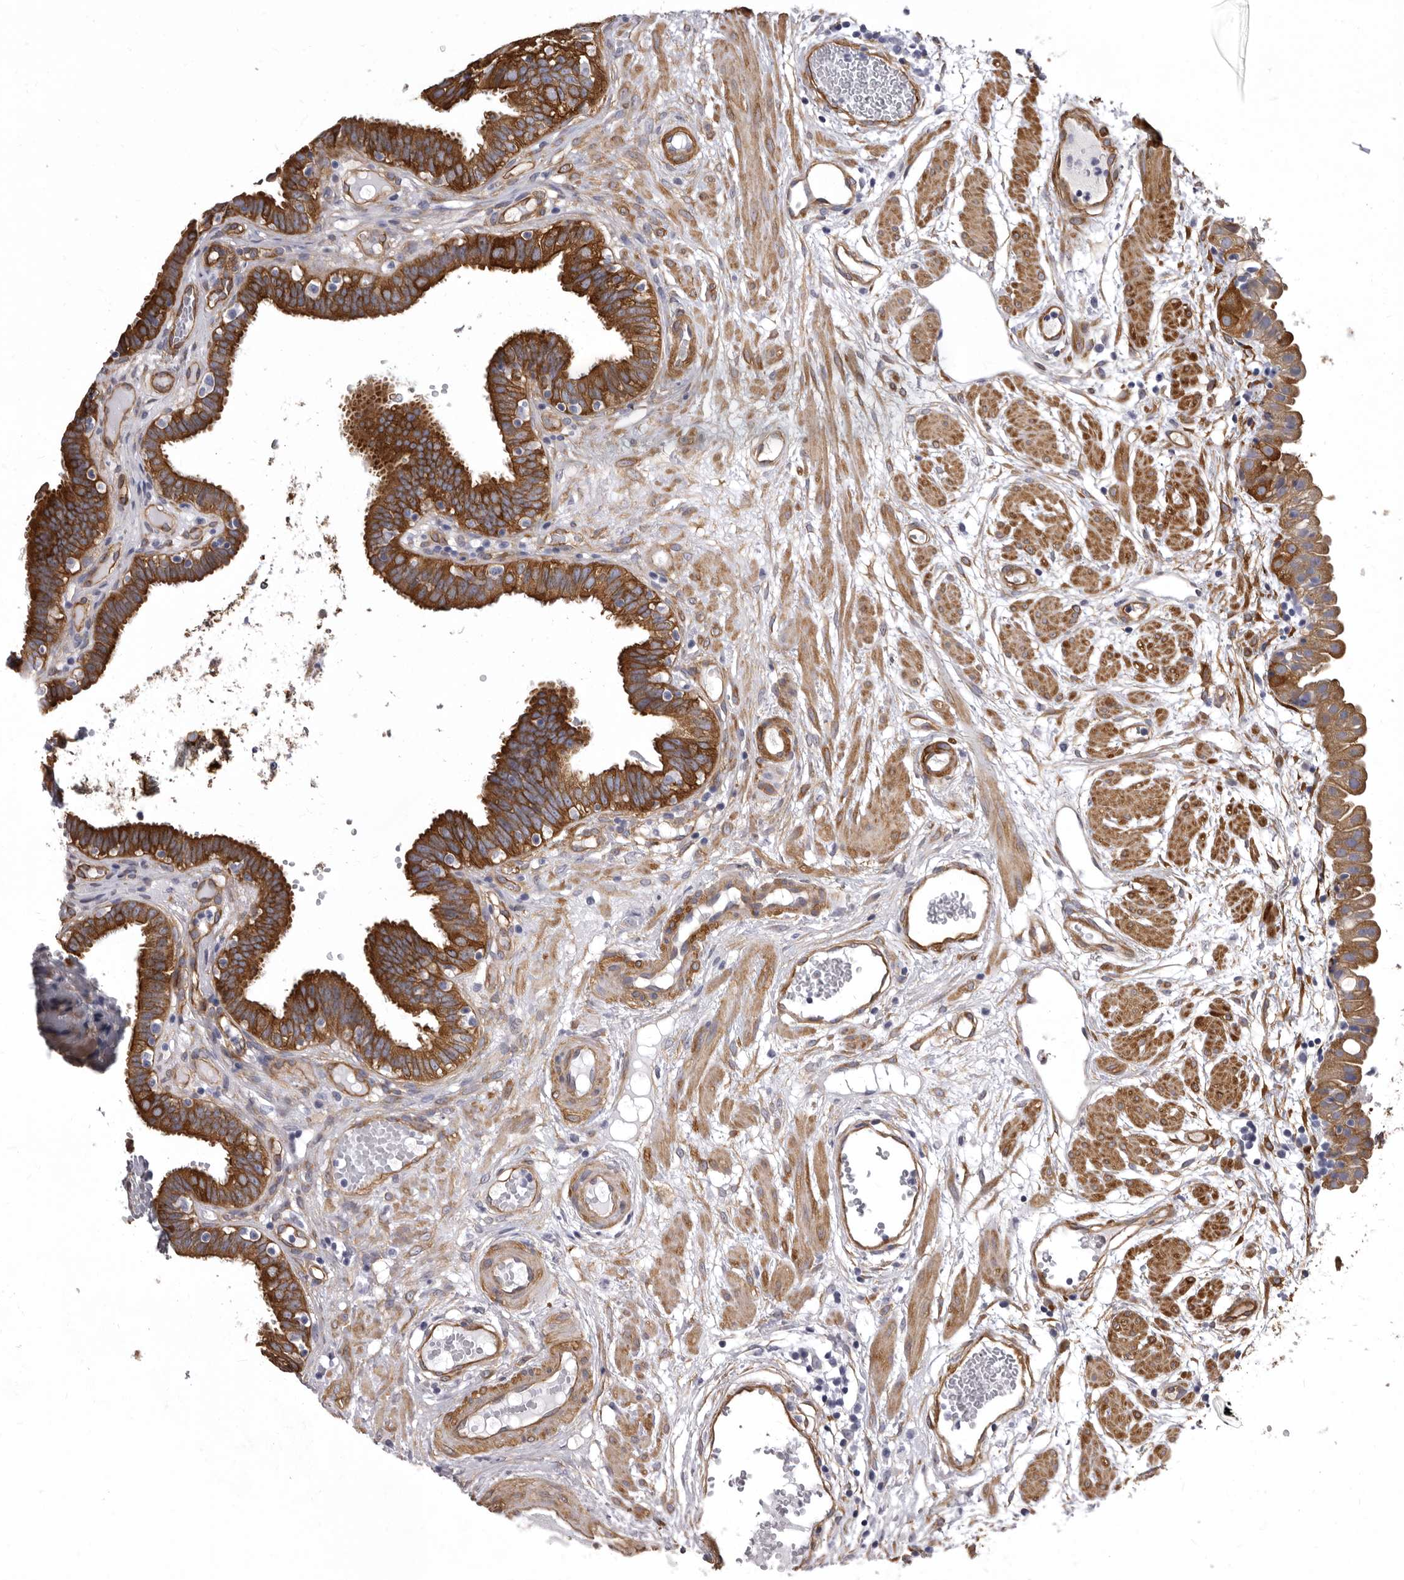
{"staining": {"intensity": "strong", "quantity": ">75%", "location": "cytoplasmic/membranous"}, "tissue": "fallopian tube", "cell_type": "Glandular cells", "image_type": "normal", "snomed": [{"axis": "morphology", "description": "Normal tissue, NOS"}, {"axis": "topography", "description": "Fallopian tube"}, {"axis": "topography", "description": "Placenta"}], "caption": "Fallopian tube stained with IHC exhibits strong cytoplasmic/membranous positivity in approximately >75% of glandular cells. (Stains: DAB (3,3'-diaminobenzidine) in brown, nuclei in blue, Microscopy: brightfield microscopy at high magnification).", "gene": "ENAH", "patient": {"sex": "female", "age": 32}}